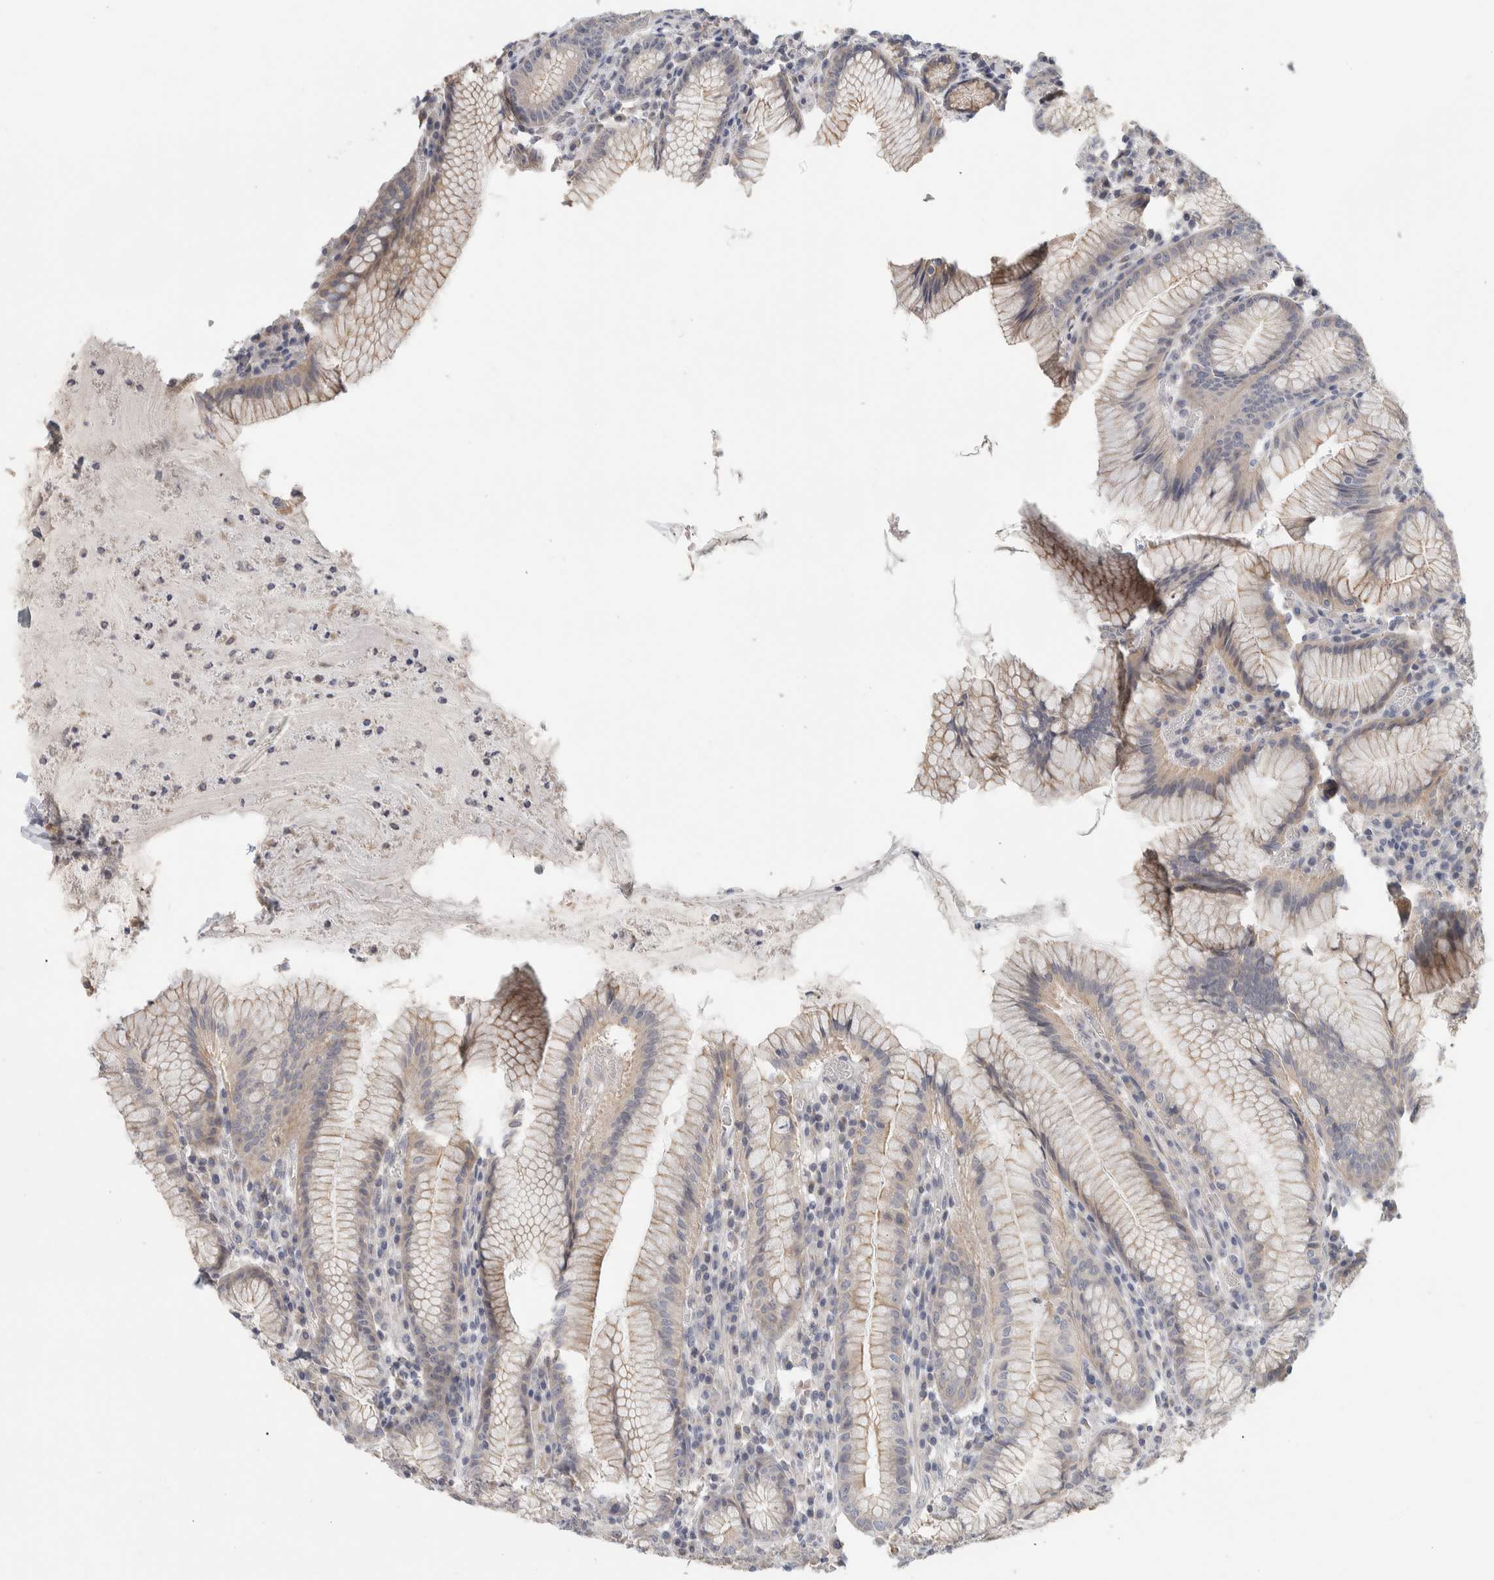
{"staining": {"intensity": "moderate", "quantity": "25%-75%", "location": "cytoplasmic/membranous"}, "tissue": "stomach", "cell_type": "Glandular cells", "image_type": "normal", "snomed": [{"axis": "morphology", "description": "Normal tissue, NOS"}, {"axis": "topography", "description": "Stomach"}], "caption": "Immunohistochemical staining of benign human stomach shows medium levels of moderate cytoplasmic/membranous expression in approximately 25%-75% of glandular cells.", "gene": "DCXR", "patient": {"sex": "male", "age": 55}}